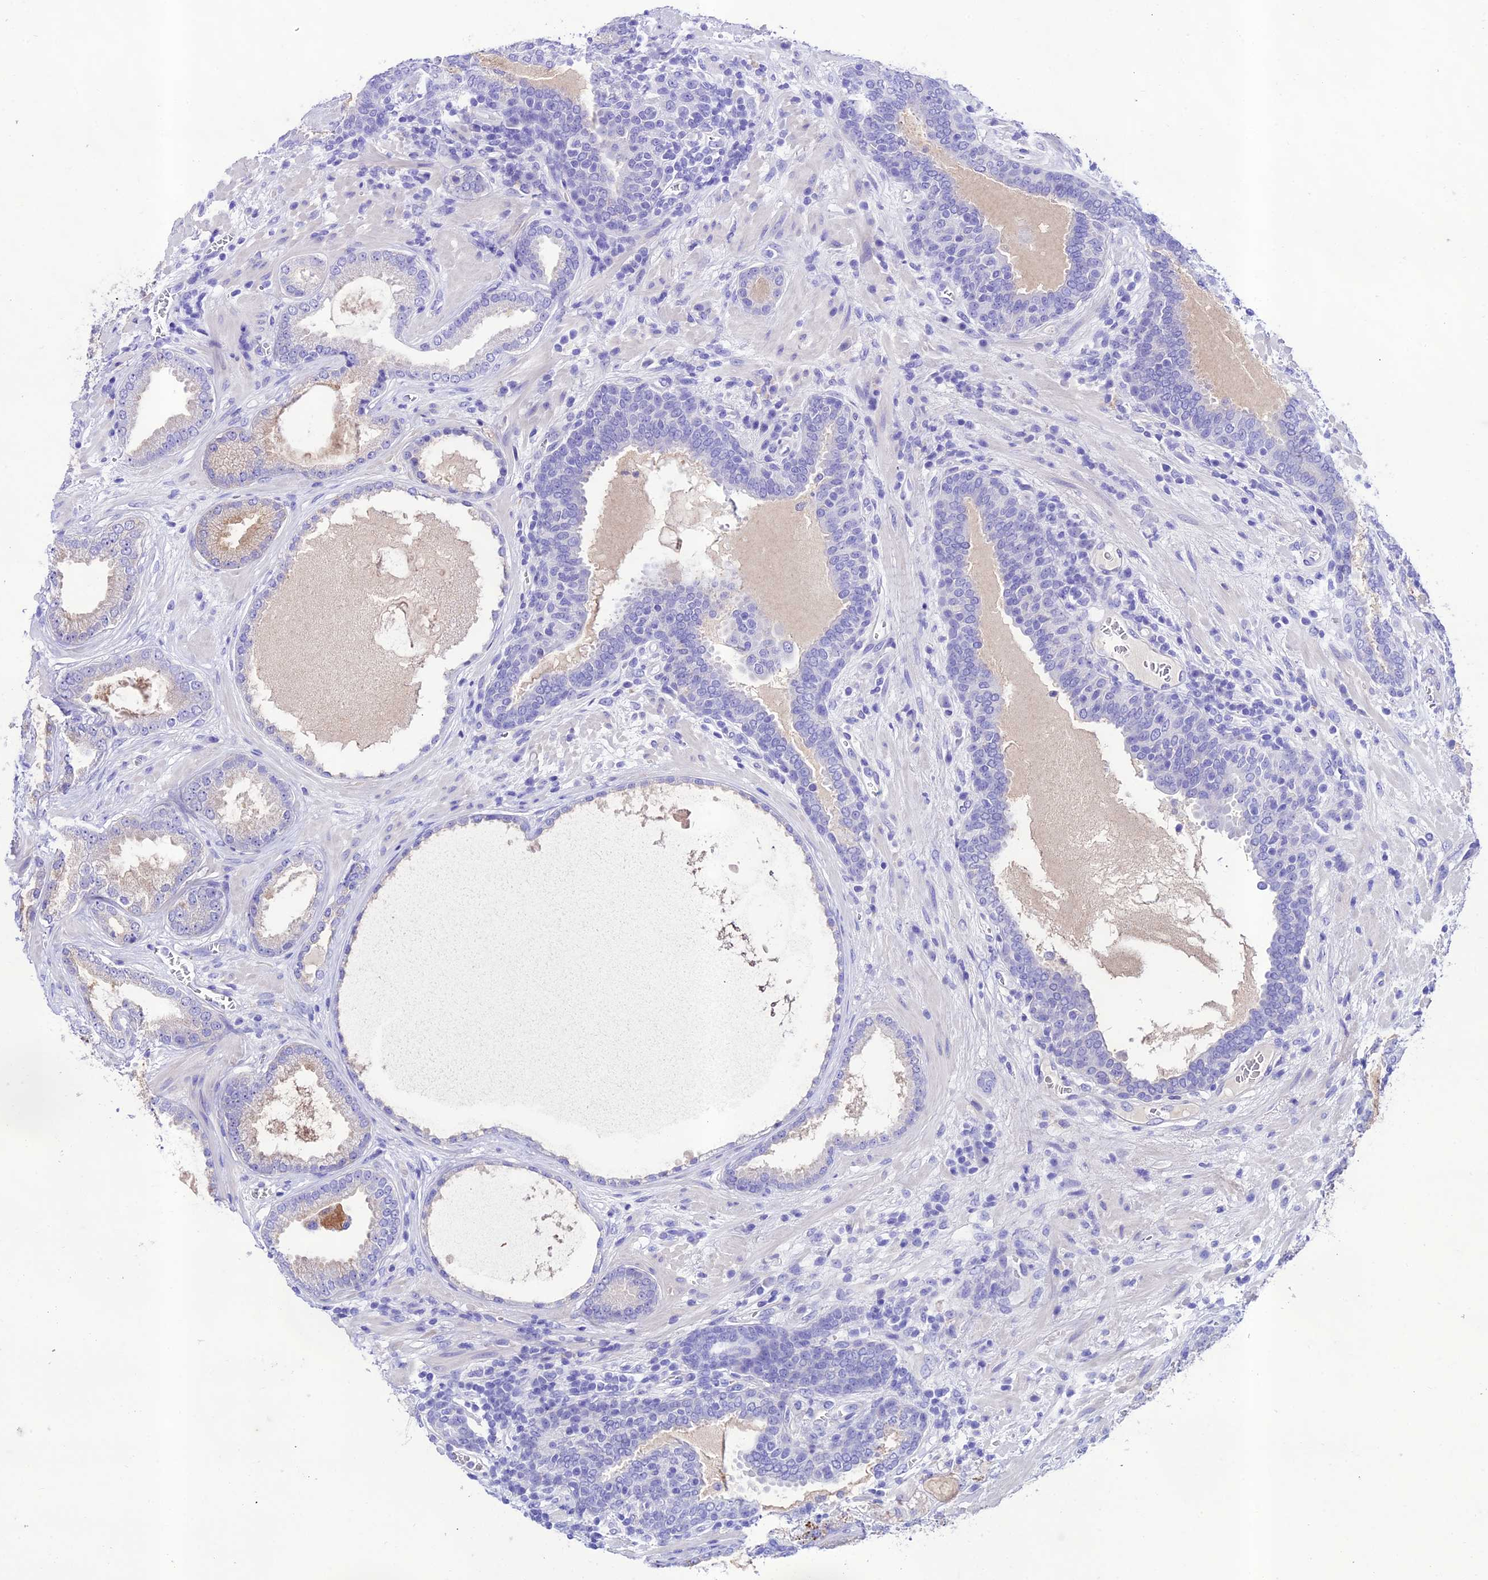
{"staining": {"intensity": "negative", "quantity": "none", "location": "none"}, "tissue": "prostate cancer", "cell_type": "Tumor cells", "image_type": "cancer", "snomed": [{"axis": "morphology", "description": "Adenocarcinoma, Low grade"}, {"axis": "topography", "description": "Prostate"}], "caption": "Immunohistochemistry image of neoplastic tissue: adenocarcinoma (low-grade) (prostate) stained with DAB shows no significant protein expression in tumor cells.", "gene": "NLRP6", "patient": {"sex": "male", "age": 57}}